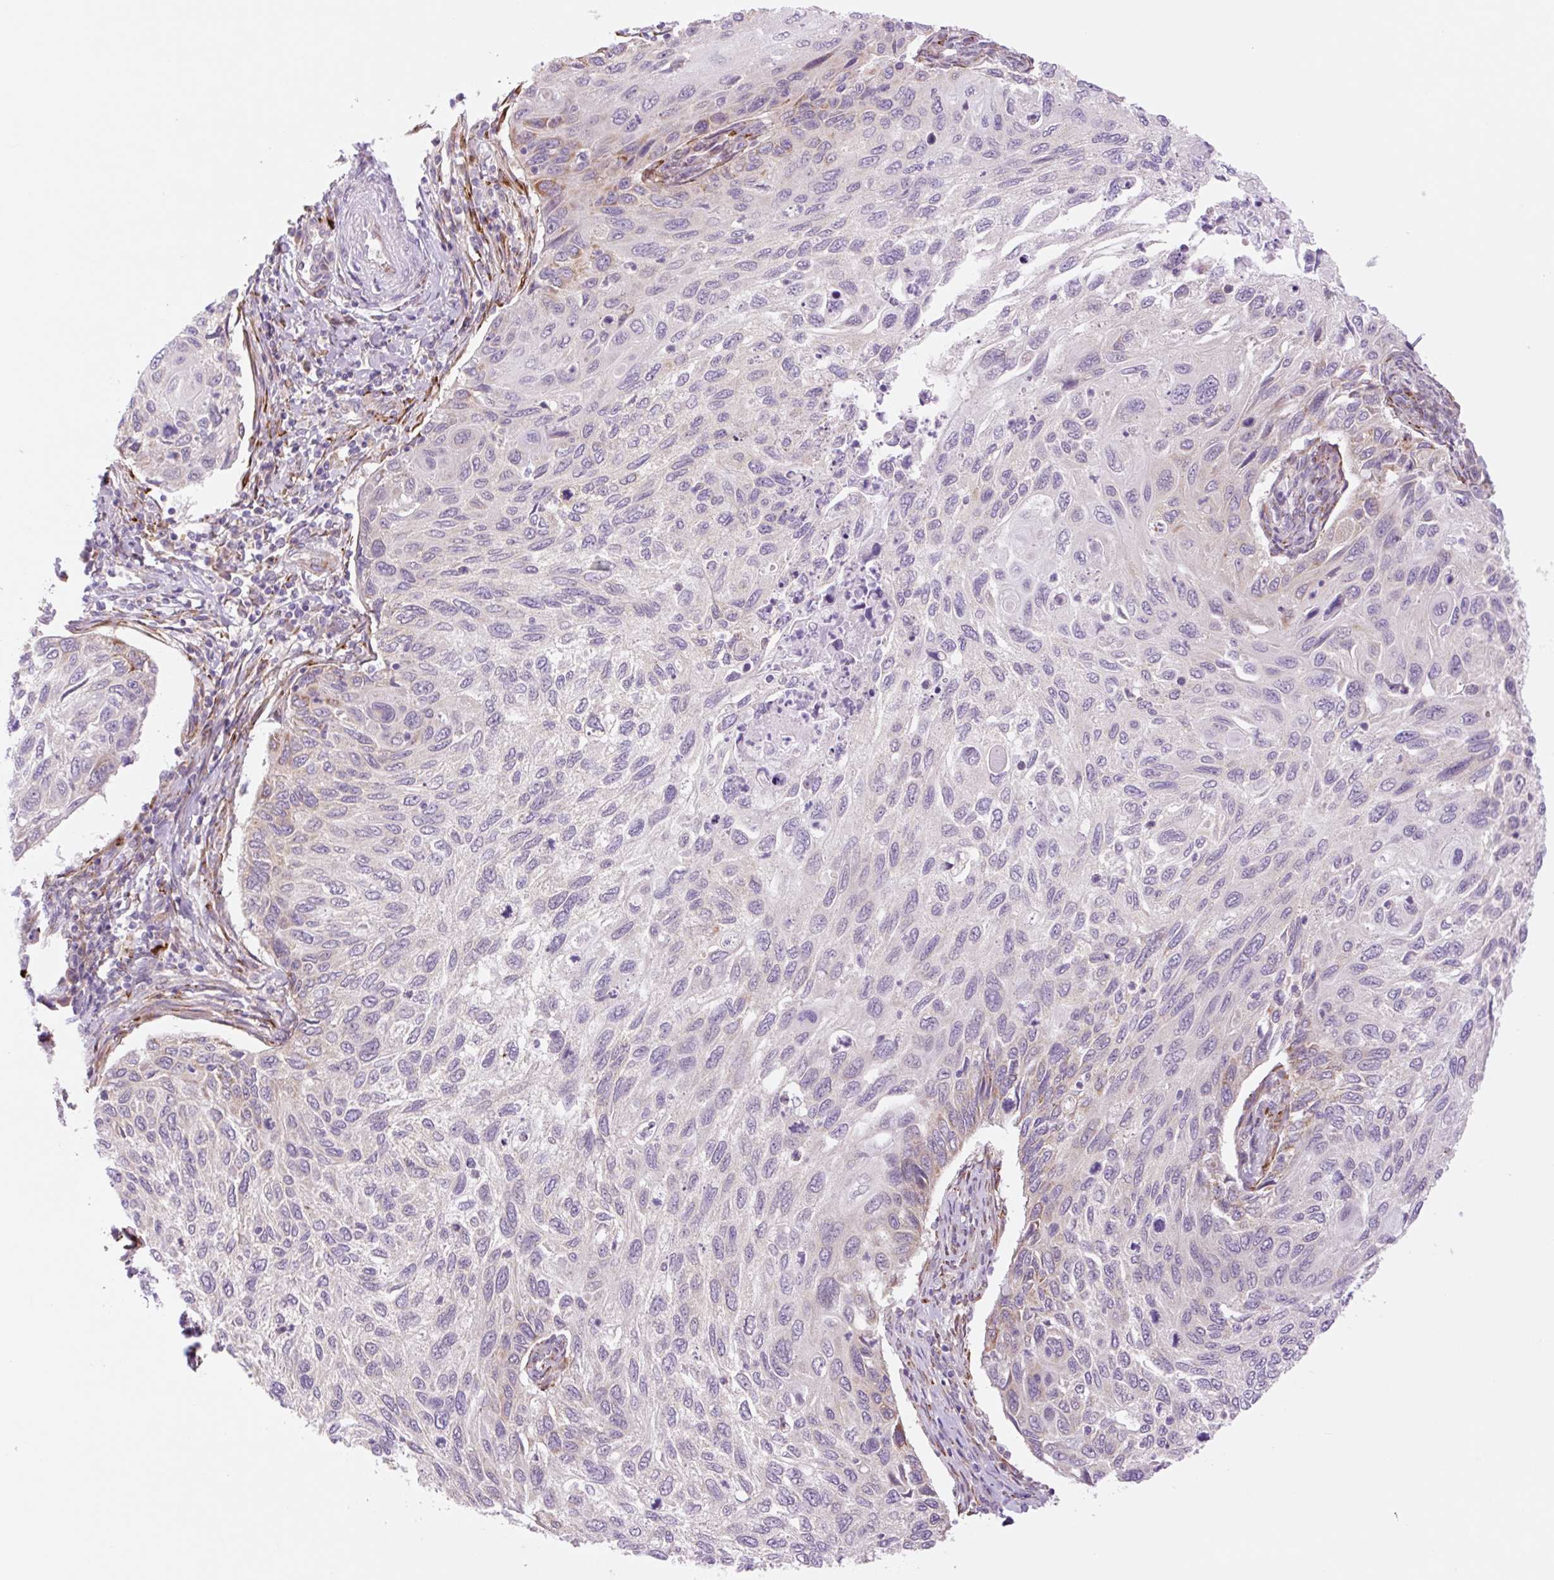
{"staining": {"intensity": "negative", "quantity": "none", "location": "none"}, "tissue": "cervical cancer", "cell_type": "Tumor cells", "image_type": "cancer", "snomed": [{"axis": "morphology", "description": "Squamous cell carcinoma, NOS"}, {"axis": "topography", "description": "Cervix"}], "caption": "An immunohistochemistry histopathology image of cervical squamous cell carcinoma is shown. There is no staining in tumor cells of cervical squamous cell carcinoma.", "gene": "COL5A1", "patient": {"sex": "female", "age": 70}}